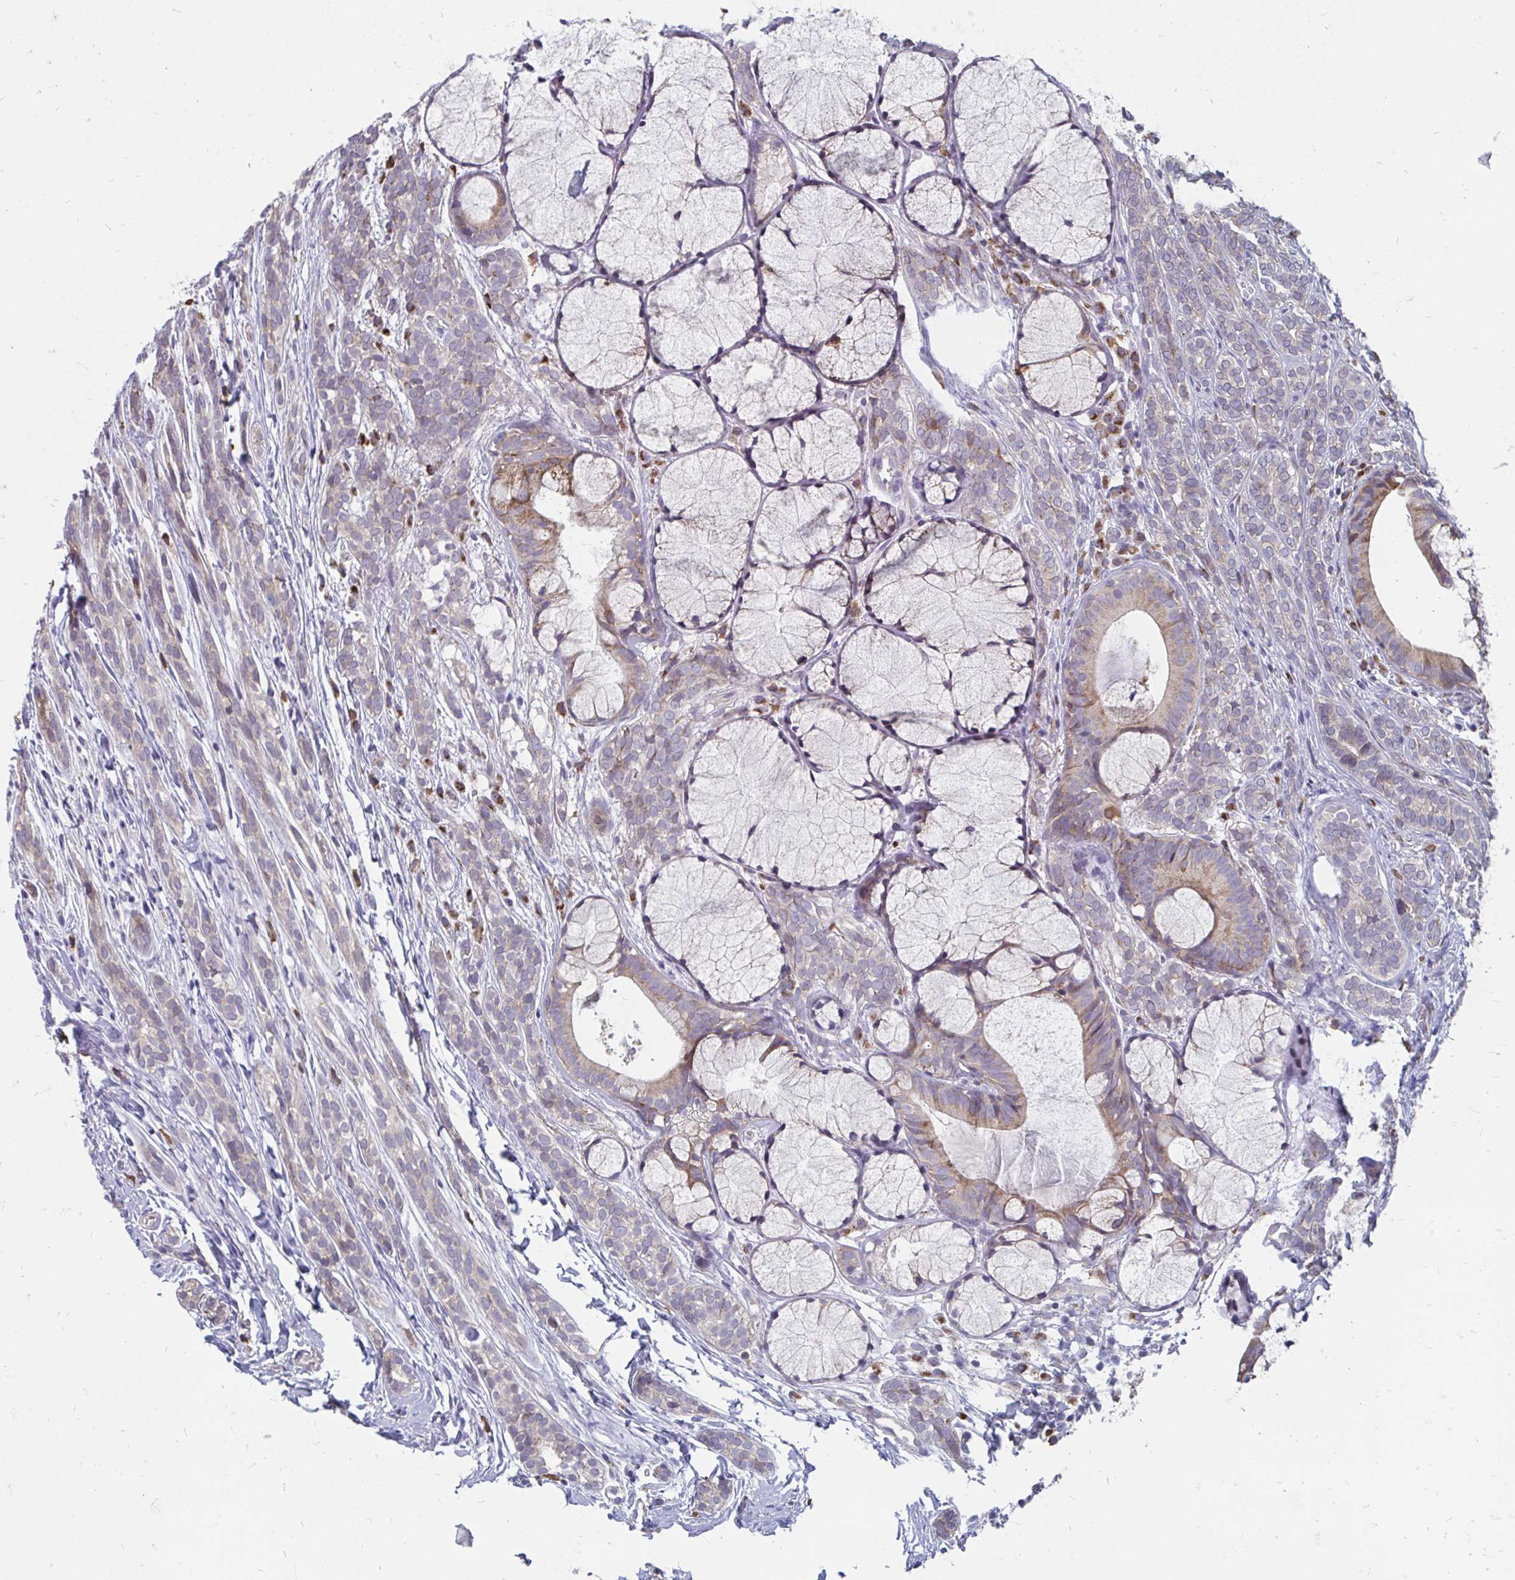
{"staining": {"intensity": "weak", "quantity": "<25%", "location": "cytoplasmic/membranous"}, "tissue": "head and neck cancer", "cell_type": "Tumor cells", "image_type": "cancer", "snomed": [{"axis": "morphology", "description": "Adenocarcinoma, NOS"}, {"axis": "topography", "description": "Head-Neck"}], "caption": "Head and neck adenocarcinoma was stained to show a protein in brown. There is no significant positivity in tumor cells. (IHC, brightfield microscopy, high magnification).", "gene": "PABIR3", "patient": {"sex": "female", "age": 57}}